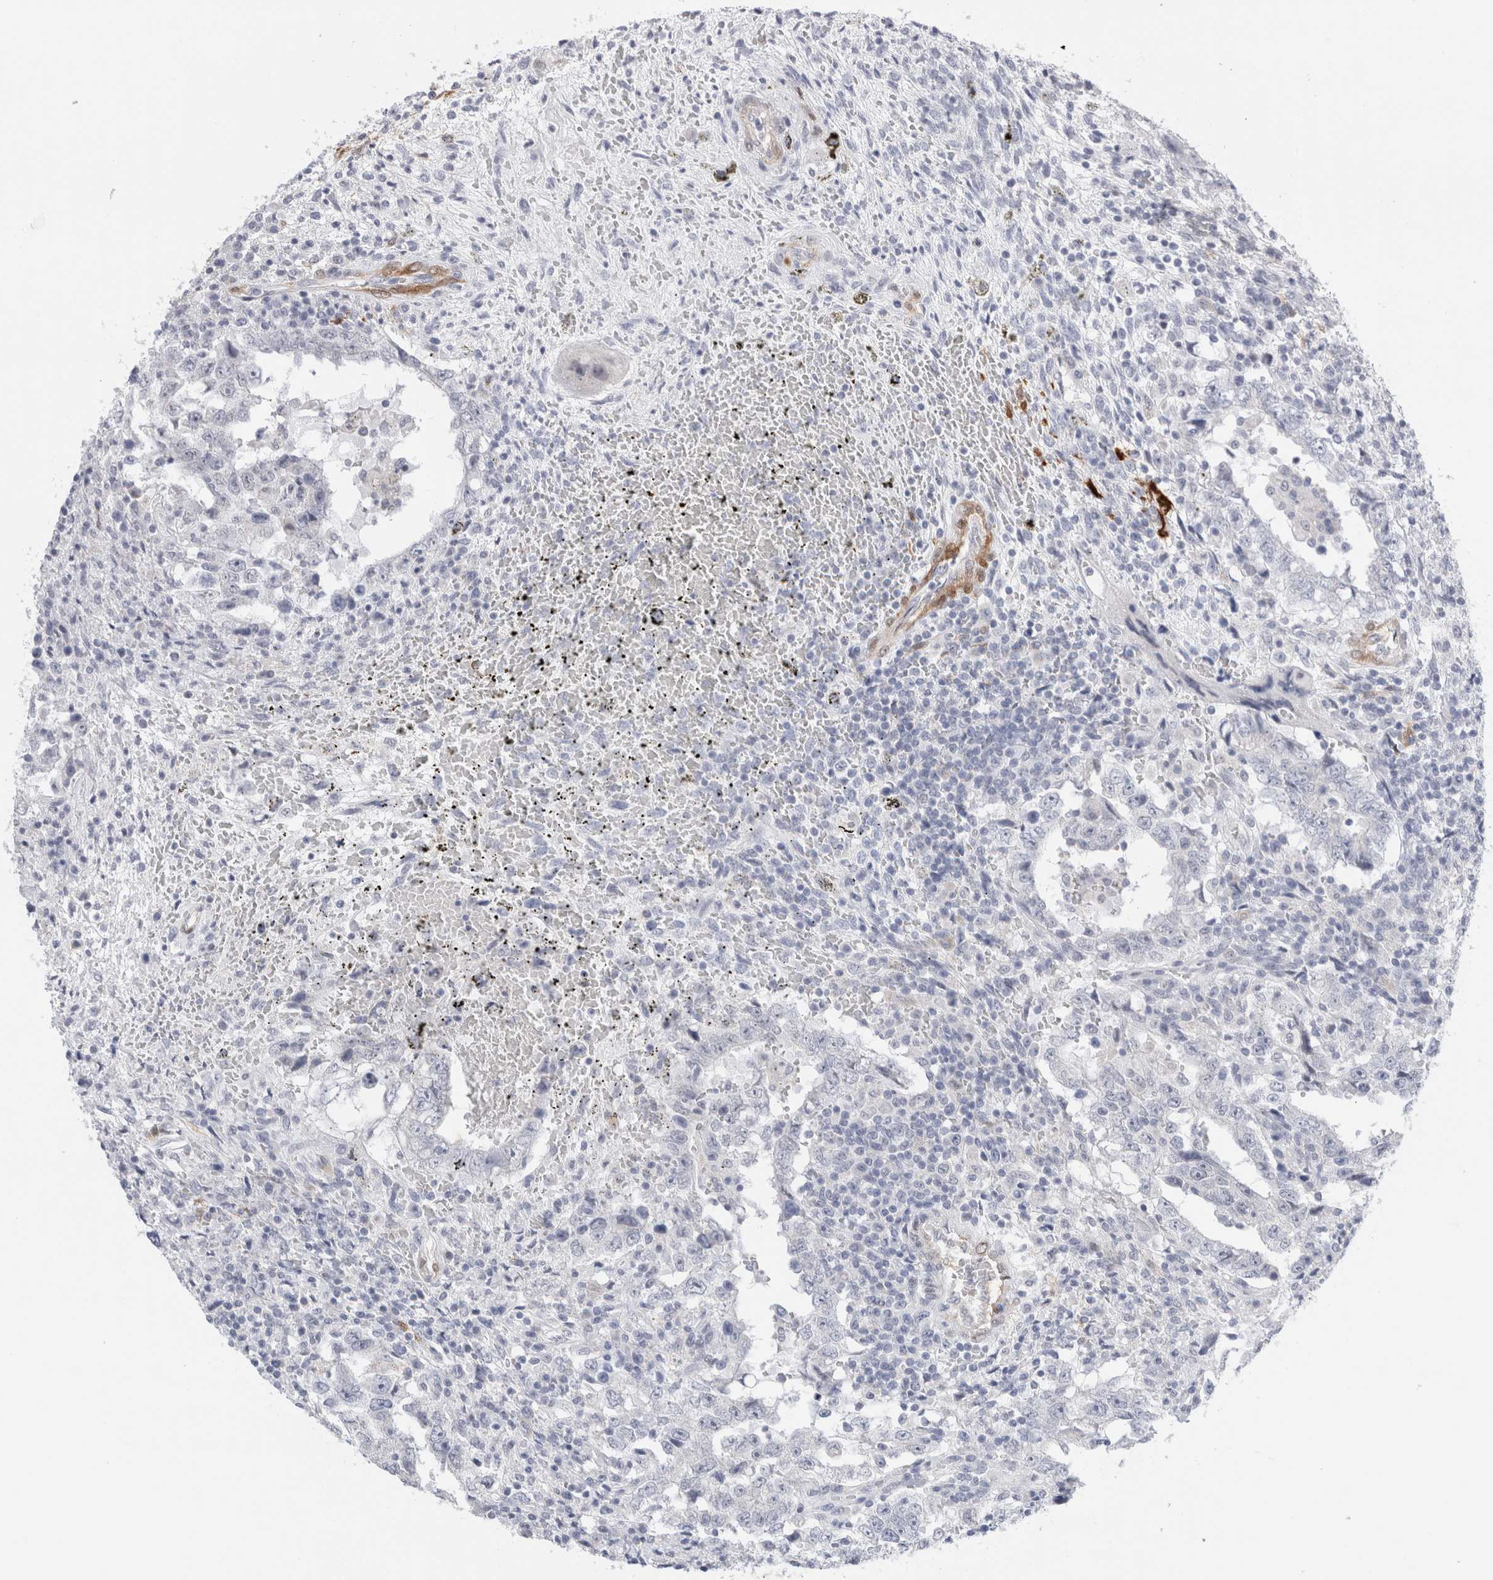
{"staining": {"intensity": "negative", "quantity": "none", "location": "none"}, "tissue": "testis cancer", "cell_type": "Tumor cells", "image_type": "cancer", "snomed": [{"axis": "morphology", "description": "Carcinoma, Embryonal, NOS"}, {"axis": "topography", "description": "Testis"}], "caption": "Immunohistochemical staining of embryonal carcinoma (testis) reveals no significant staining in tumor cells.", "gene": "SLC22A12", "patient": {"sex": "male", "age": 26}}